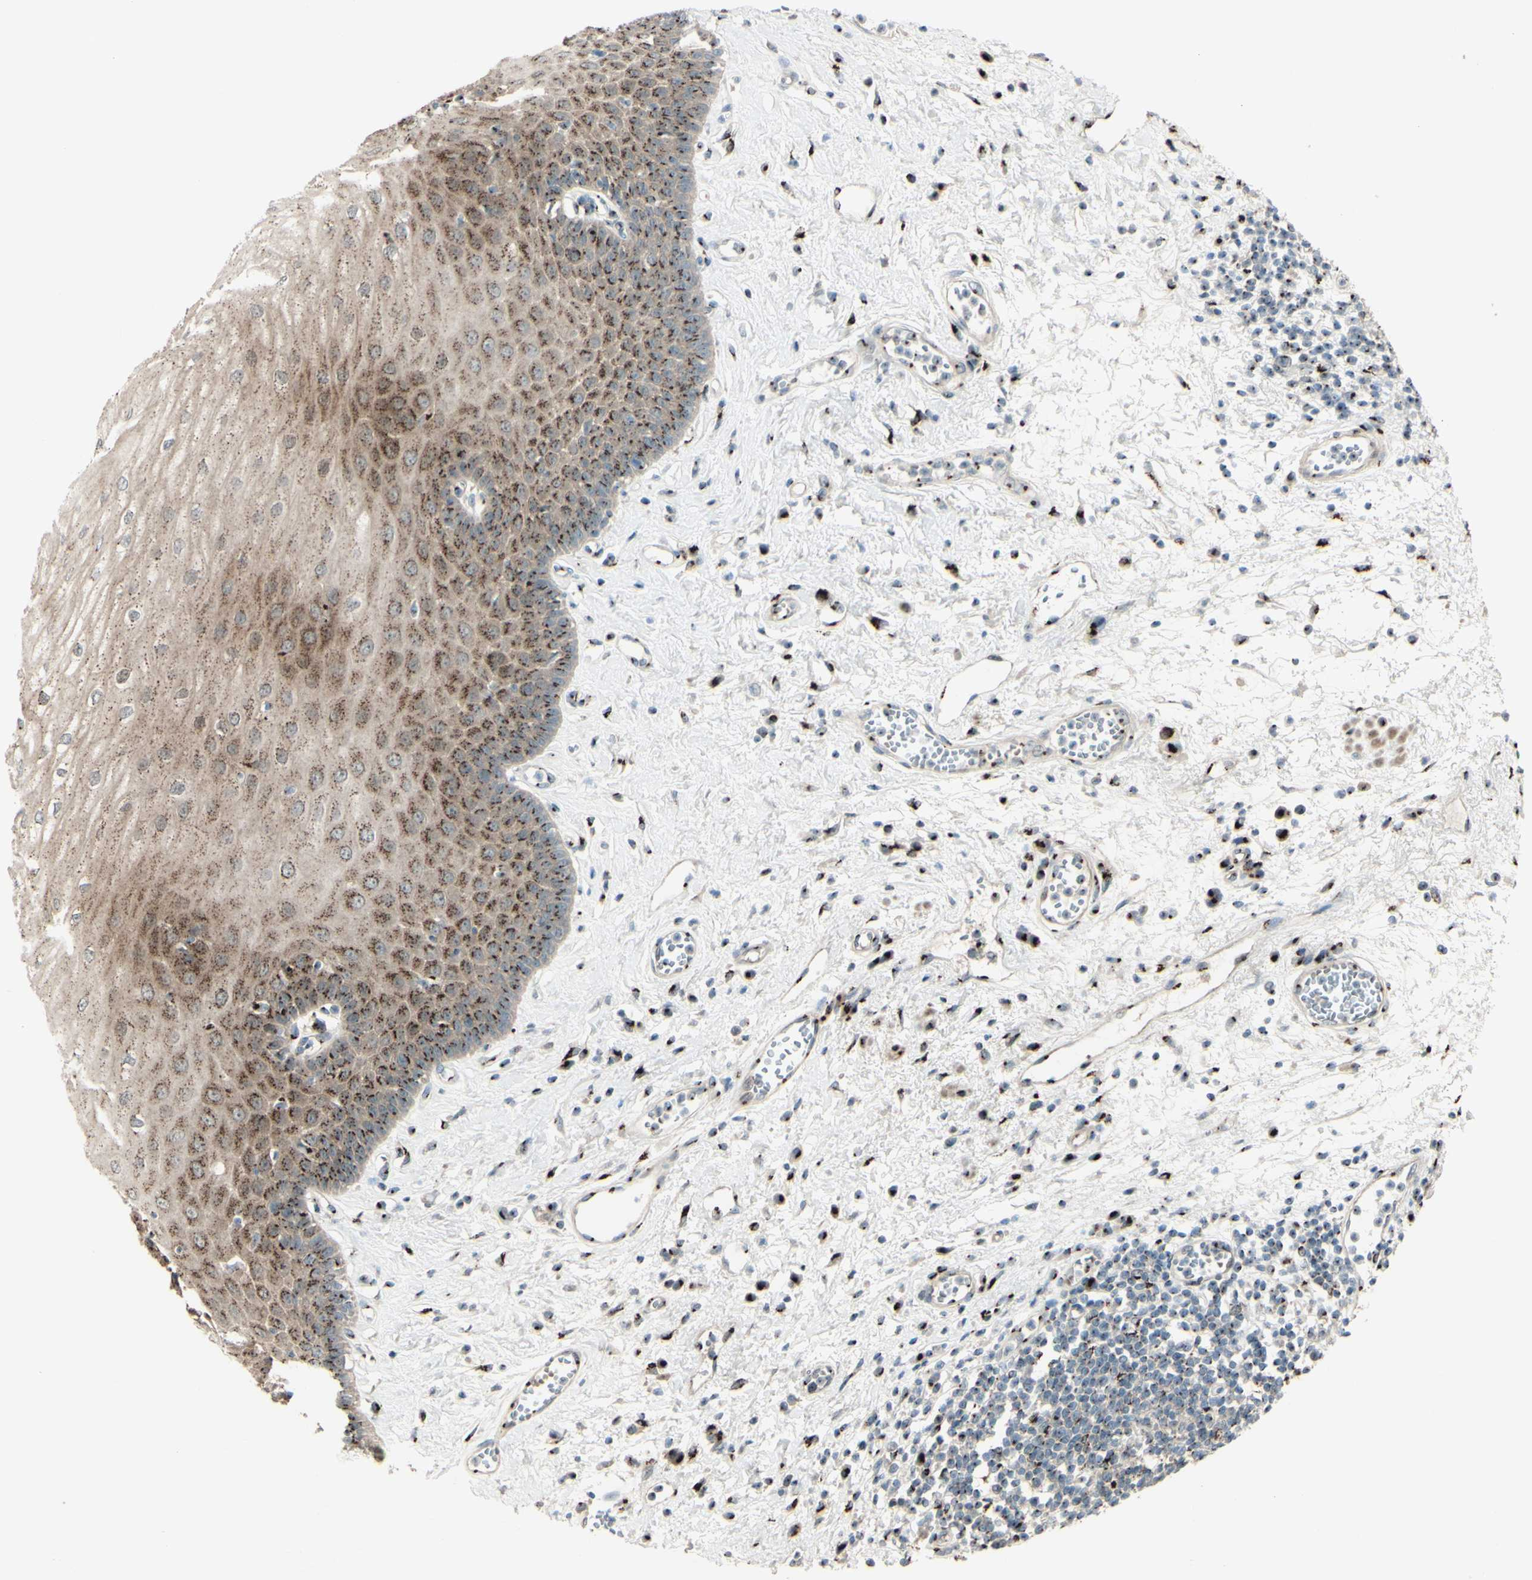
{"staining": {"intensity": "moderate", "quantity": ">75%", "location": "cytoplasmic/membranous"}, "tissue": "esophagus", "cell_type": "Squamous epithelial cells", "image_type": "normal", "snomed": [{"axis": "morphology", "description": "Normal tissue, NOS"}, {"axis": "morphology", "description": "Squamous cell carcinoma, NOS"}, {"axis": "topography", "description": "Esophagus"}], "caption": "Esophagus stained with a brown dye demonstrates moderate cytoplasmic/membranous positive positivity in approximately >75% of squamous epithelial cells.", "gene": "BPNT2", "patient": {"sex": "male", "age": 65}}